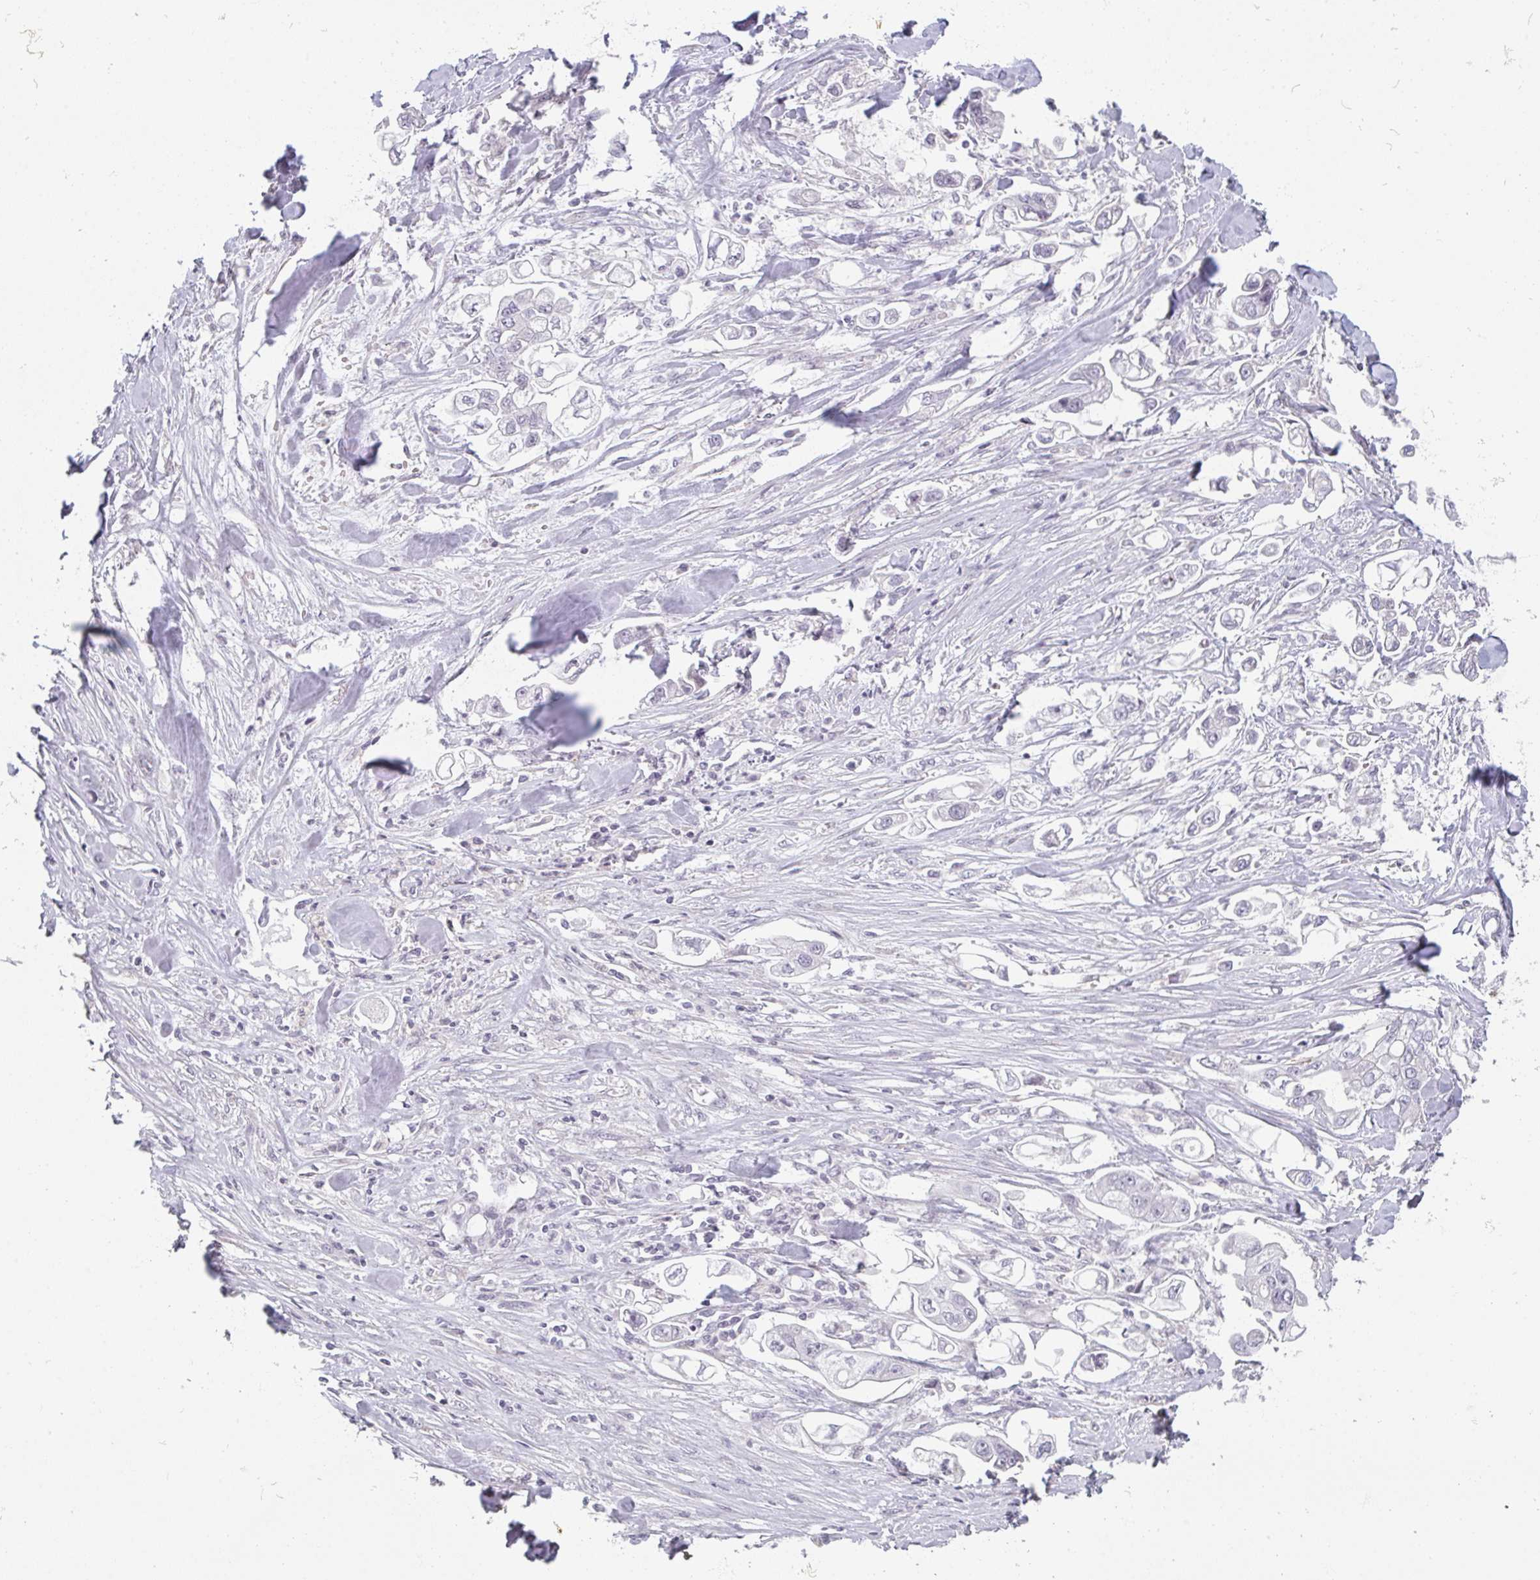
{"staining": {"intensity": "negative", "quantity": "none", "location": "none"}, "tissue": "stomach cancer", "cell_type": "Tumor cells", "image_type": "cancer", "snomed": [{"axis": "morphology", "description": "Adenocarcinoma, NOS"}, {"axis": "topography", "description": "Stomach"}], "caption": "Tumor cells show no significant protein staining in adenocarcinoma (stomach).", "gene": "RBBP6", "patient": {"sex": "male", "age": 62}}